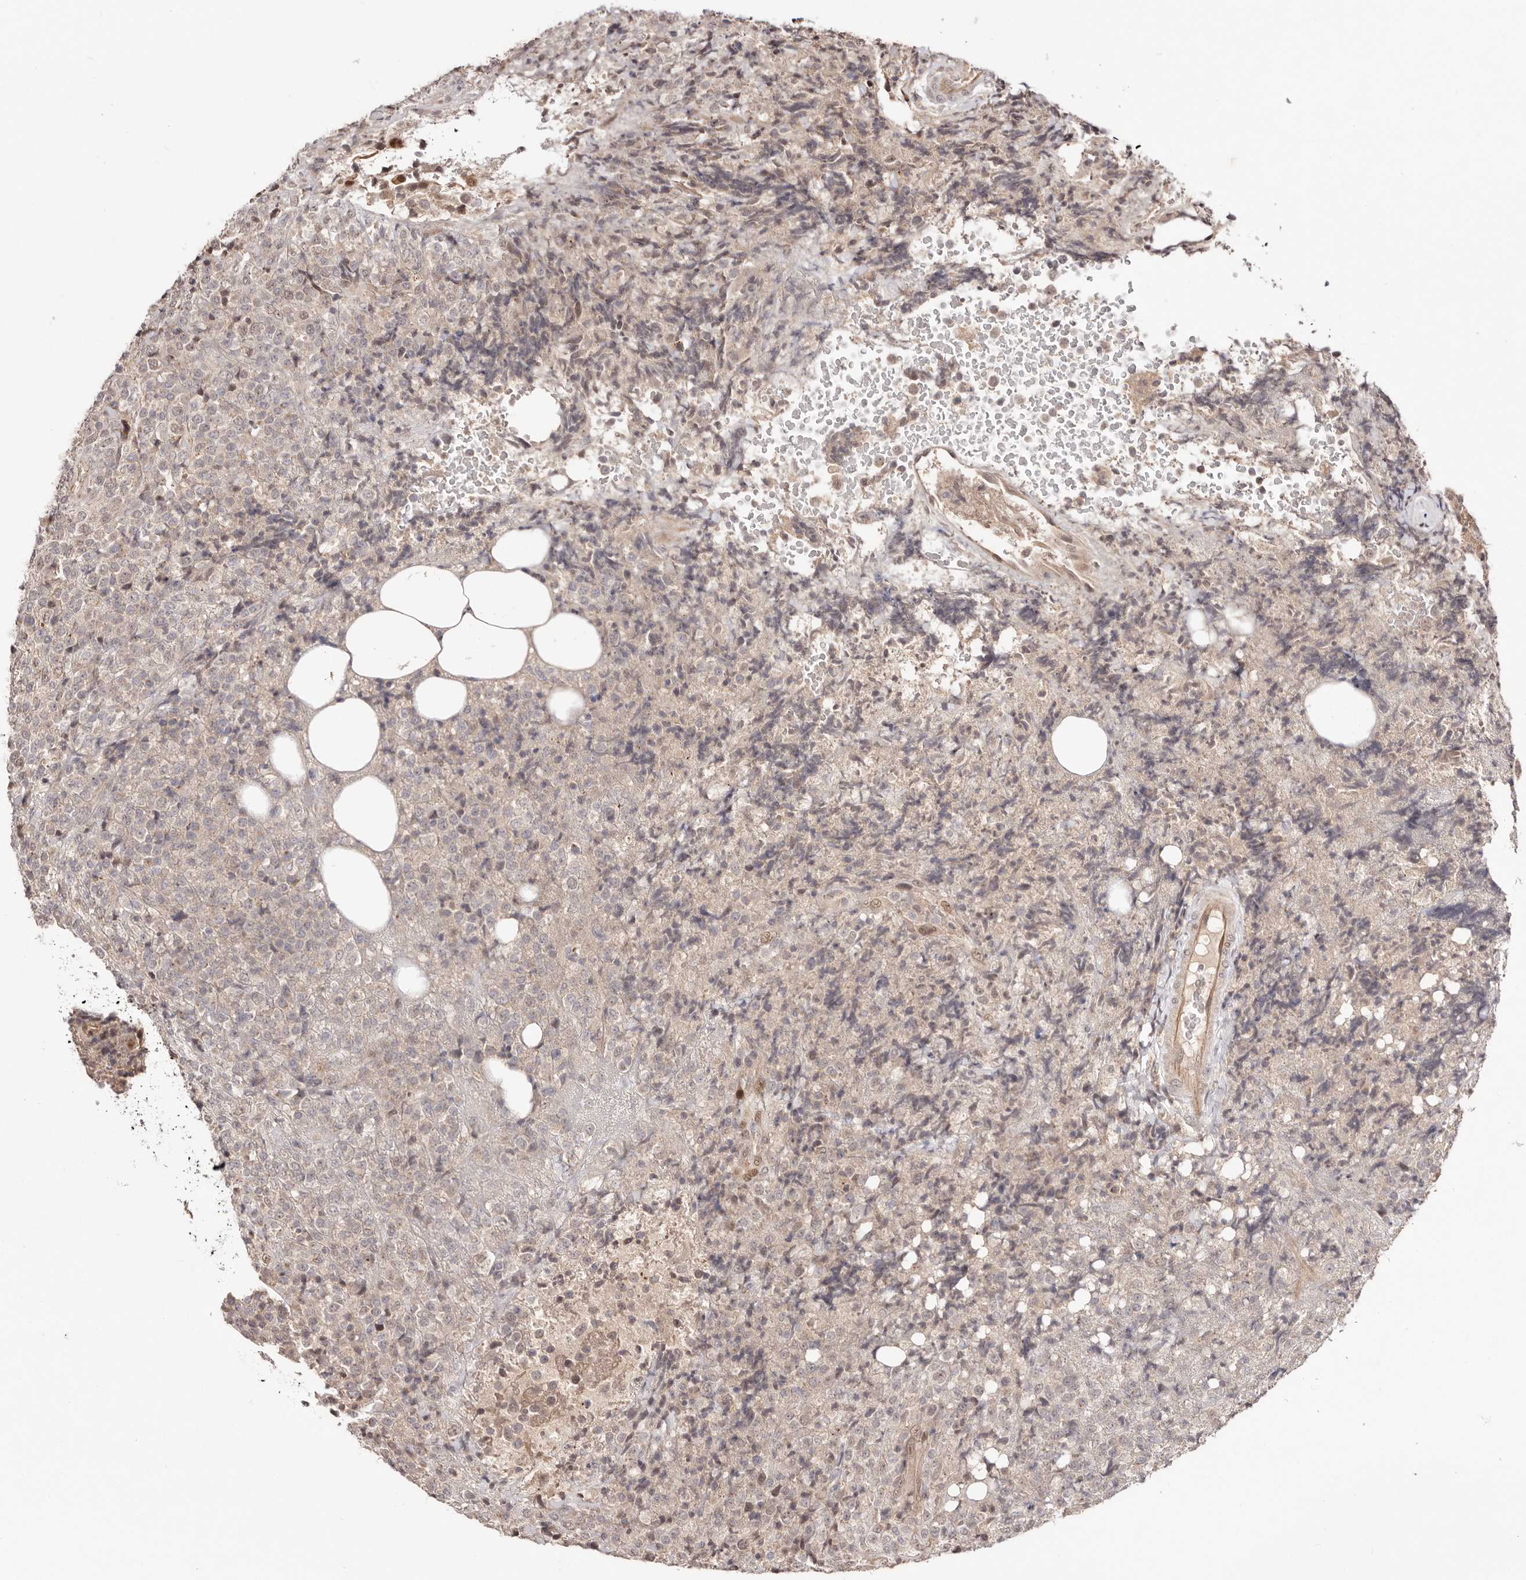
{"staining": {"intensity": "weak", "quantity": "<25%", "location": "nuclear"}, "tissue": "lymphoma", "cell_type": "Tumor cells", "image_type": "cancer", "snomed": [{"axis": "morphology", "description": "Malignant lymphoma, non-Hodgkin's type, High grade"}, {"axis": "topography", "description": "Lymph node"}], "caption": "There is no significant expression in tumor cells of malignant lymphoma, non-Hodgkin's type (high-grade). (Immunohistochemistry, brightfield microscopy, high magnification).", "gene": "EGR3", "patient": {"sex": "male", "age": 13}}